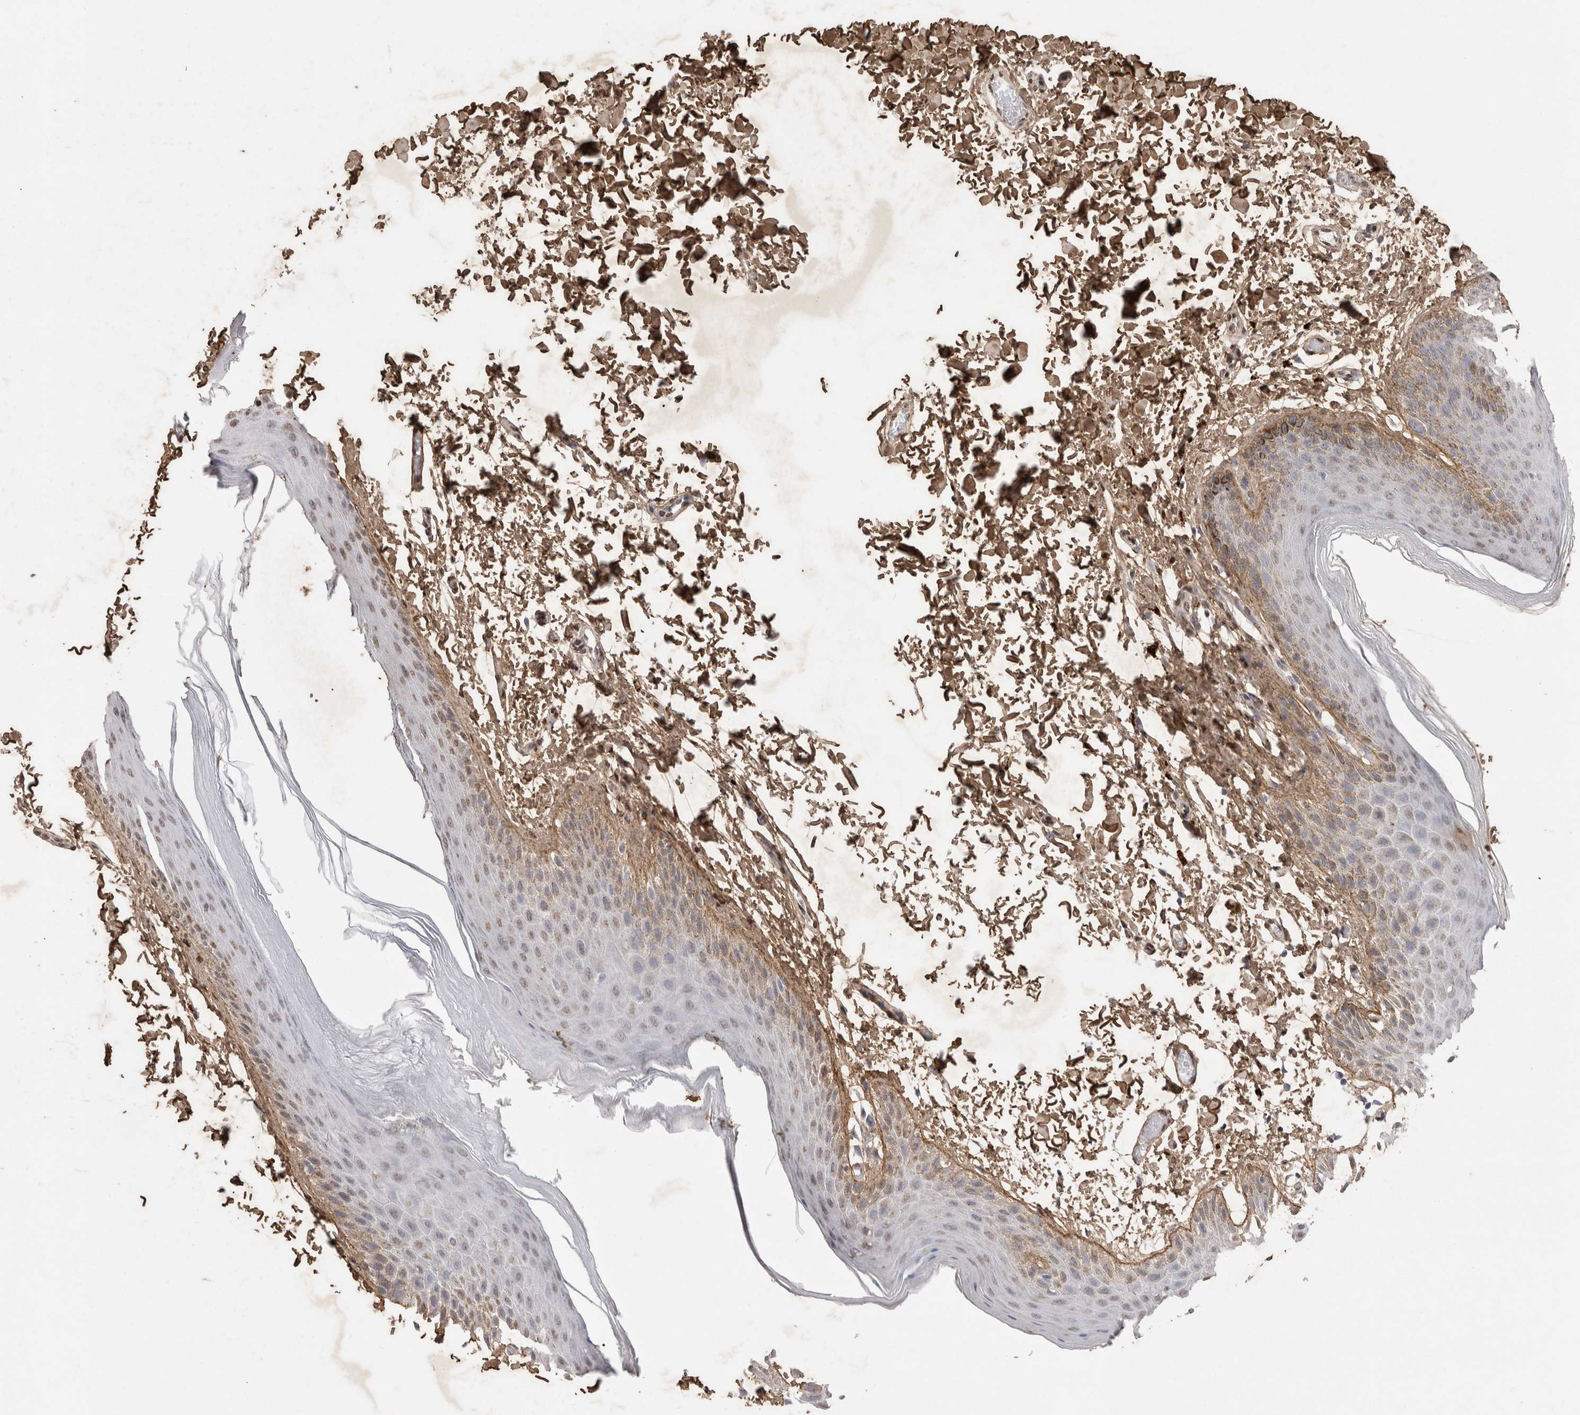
{"staining": {"intensity": "weak", "quantity": "<25%", "location": "nuclear"}, "tissue": "skin", "cell_type": "Epidermal cells", "image_type": "normal", "snomed": [{"axis": "morphology", "description": "Normal tissue, NOS"}, {"axis": "topography", "description": "Anal"}, {"axis": "topography", "description": "Peripheral nerve tissue"}], "caption": "This is a image of IHC staining of unremarkable skin, which shows no staining in epidermal cells.", "gene": "C1QTNF5", "patient": {"sex": "male", "age": 44}}